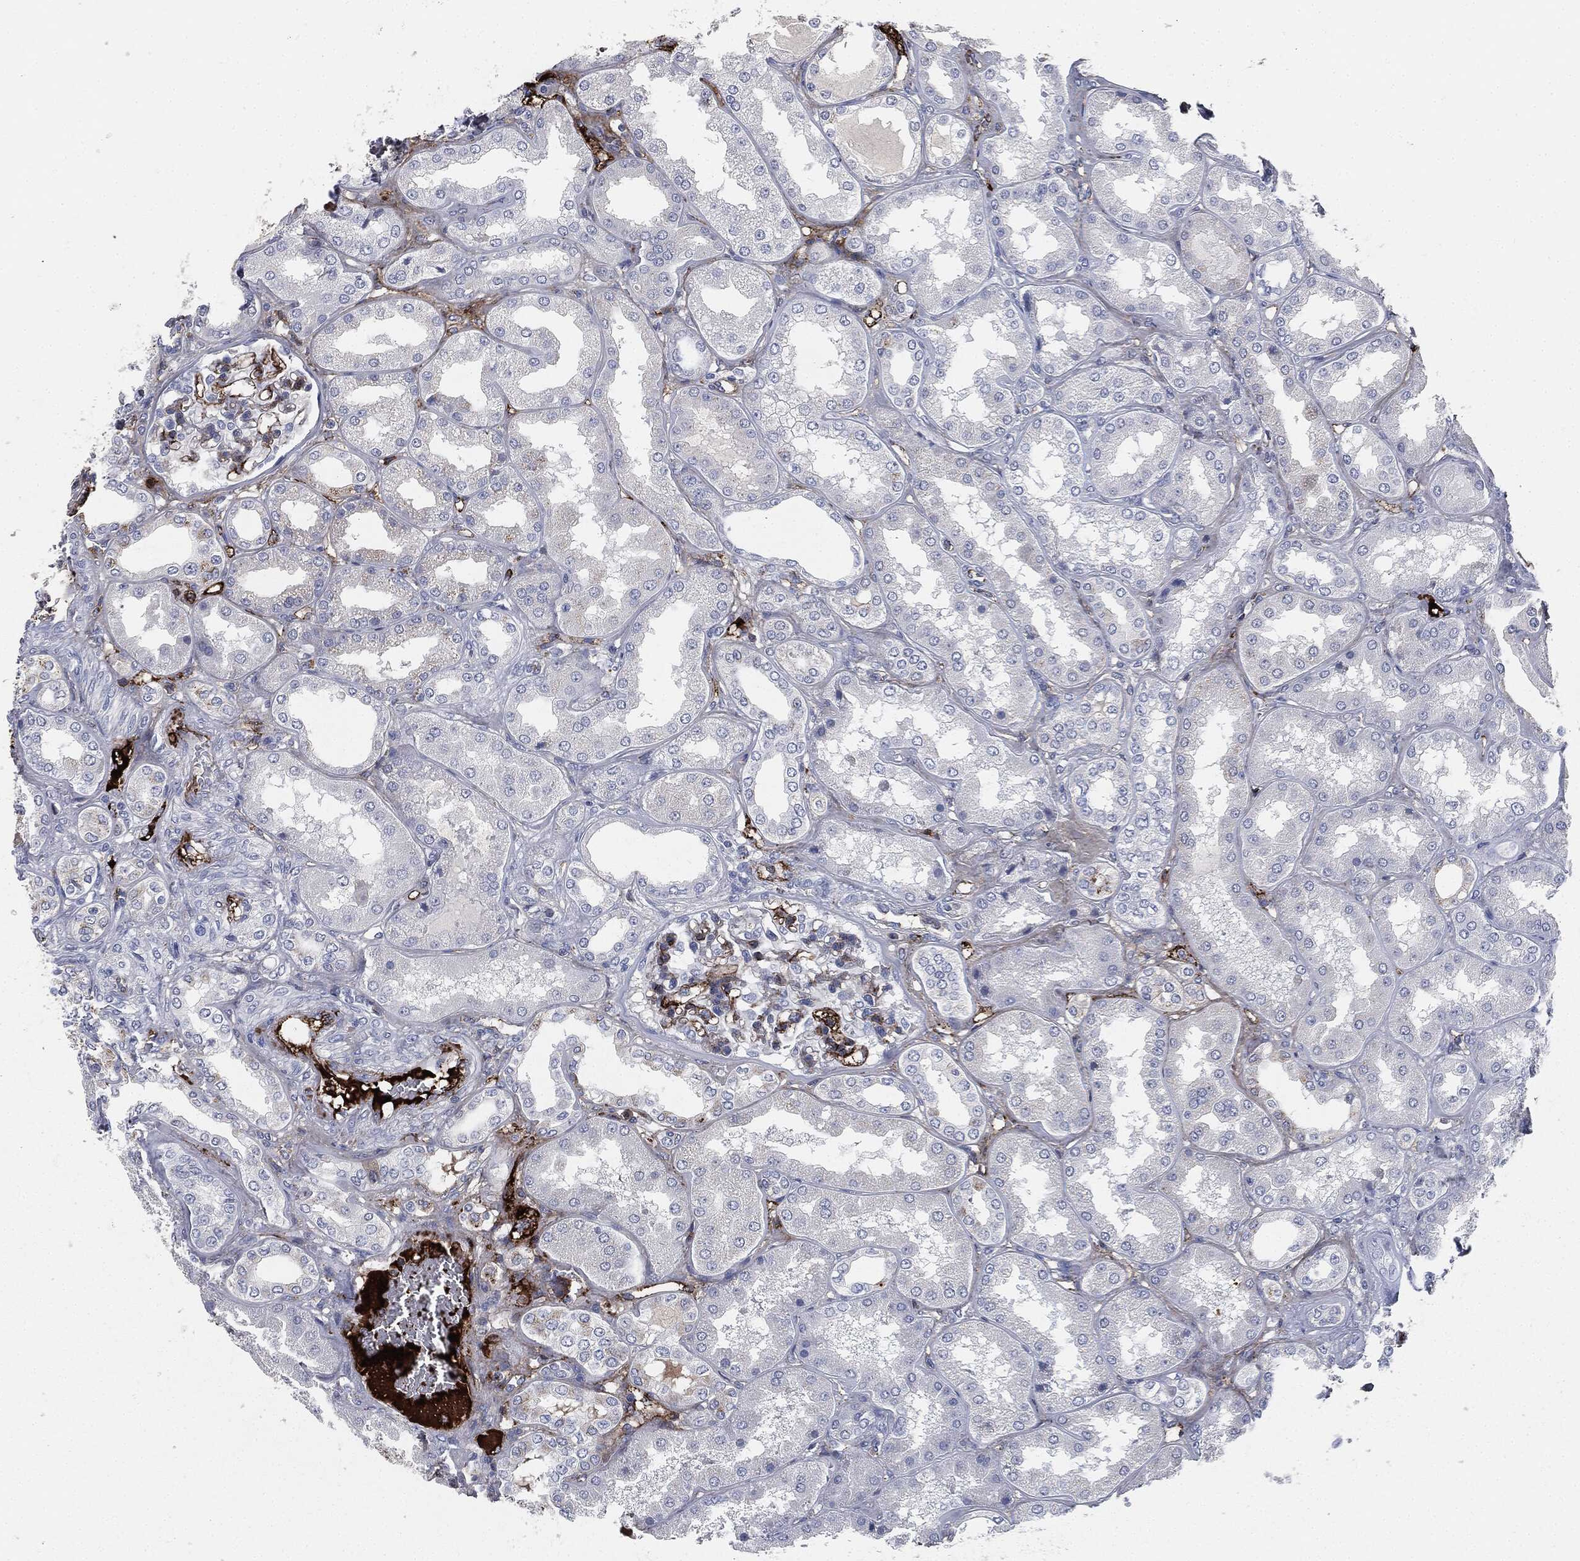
{"staining": {"intensity": "negative", "quantity": "none", "location": "none"}, "tissue": "kidney", "cell_type": "Cells in glomeruli", "image_type": "normal", "snomed": [{"axis": "morphology", "description": "Normal tissue, NOS"}, {"axis": "topography", "description": "Kidney"}], "caption": "Kidney stained for a protein using immunohistochemistry (IHC) demonstrates no positivity cells in glomeruli.", "gene": "APOB", "patient": {"sex": "female", "age": 56}}